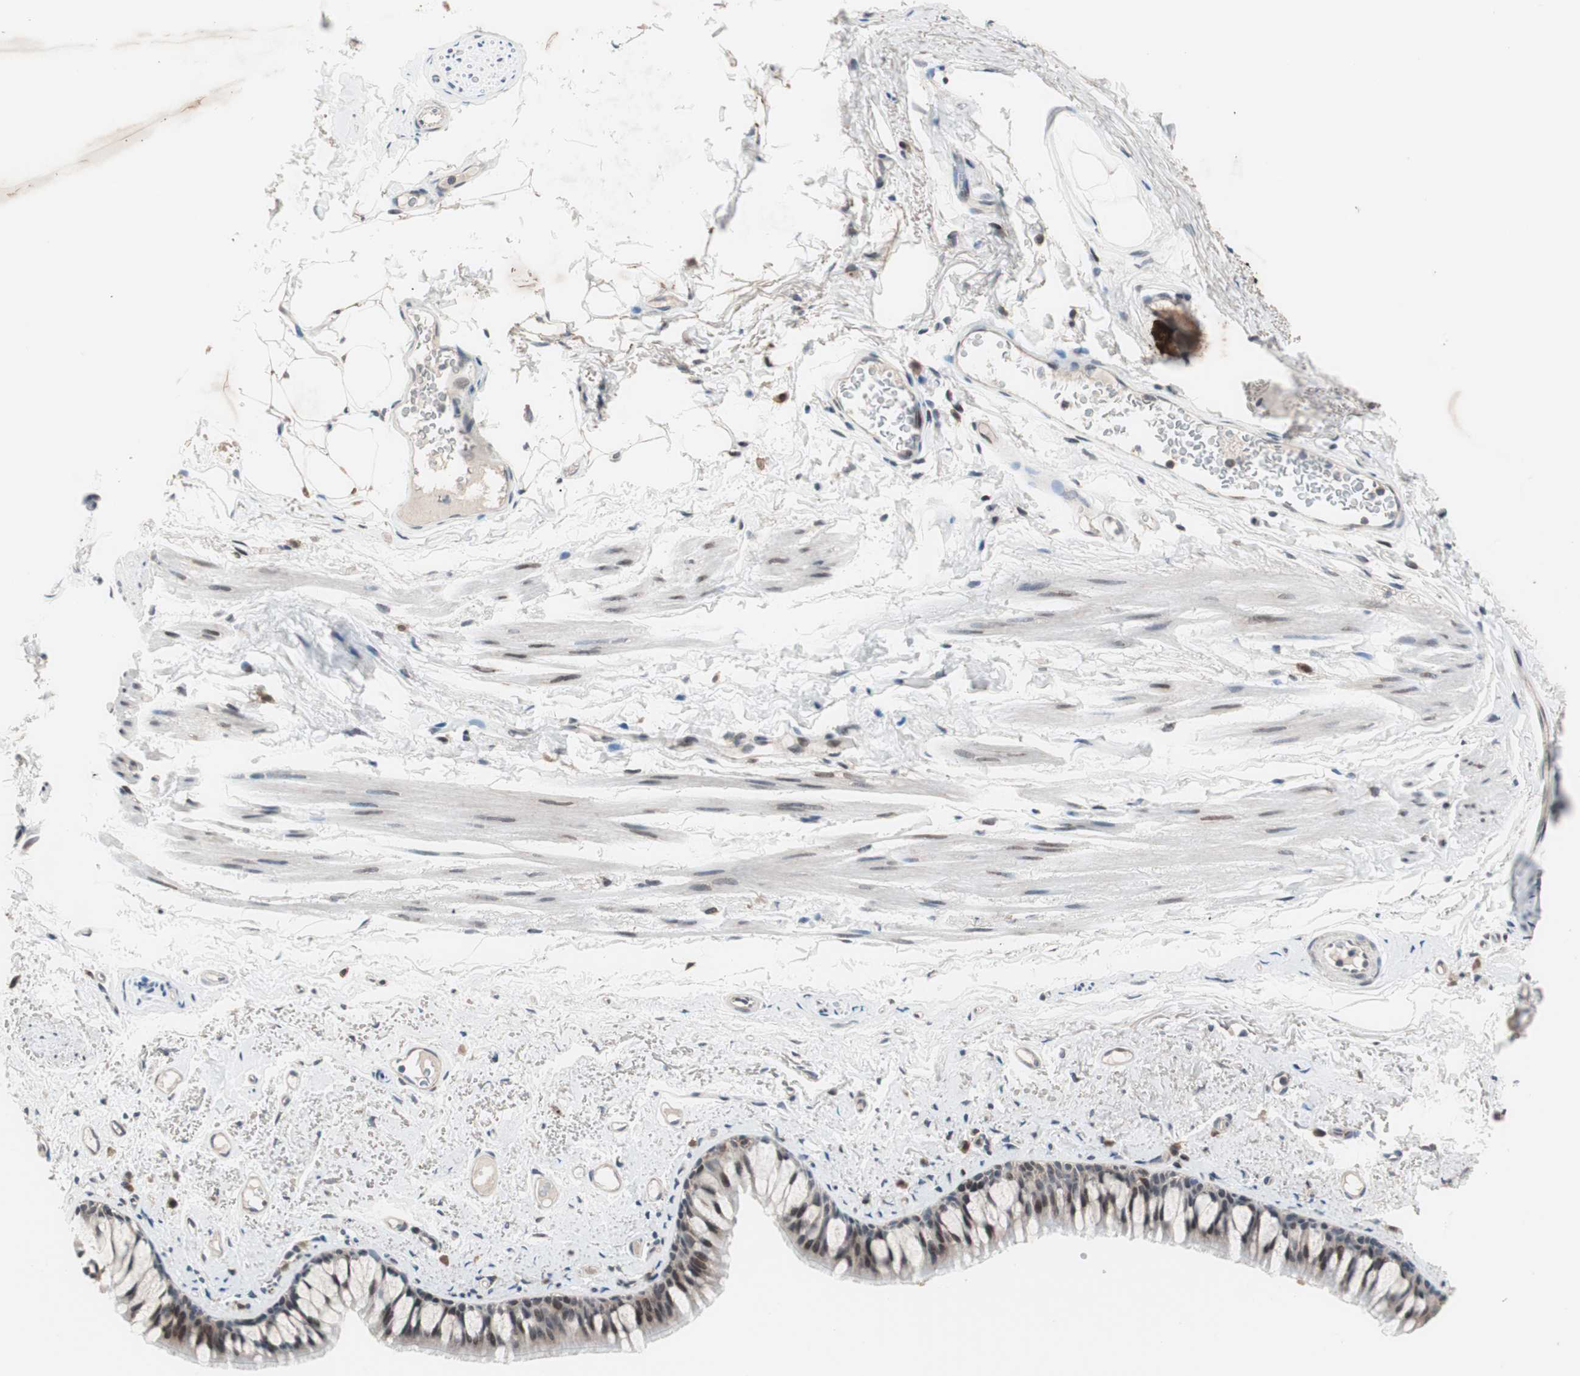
{"staining": {"intensity": "weak", "quantity": "25%-75%", "location": "nuclear"}, "tissue": "bronchus", "cell_type": "Respiratory epithelial cells", "image_type": "normal", "snomed": [{"axis": "morphology", "description": "Normal tissue, NOS"}, {"axis": "topography", "description": "Bronchus"}], "caption": "Immunohistochemistry of normal human bronchus shows low levels of weak nuclear staining in approximately 25%-75% of respiratory epithelial cells.", "gene": "POLH", "patient": {"sex": "female", "age": 73}}